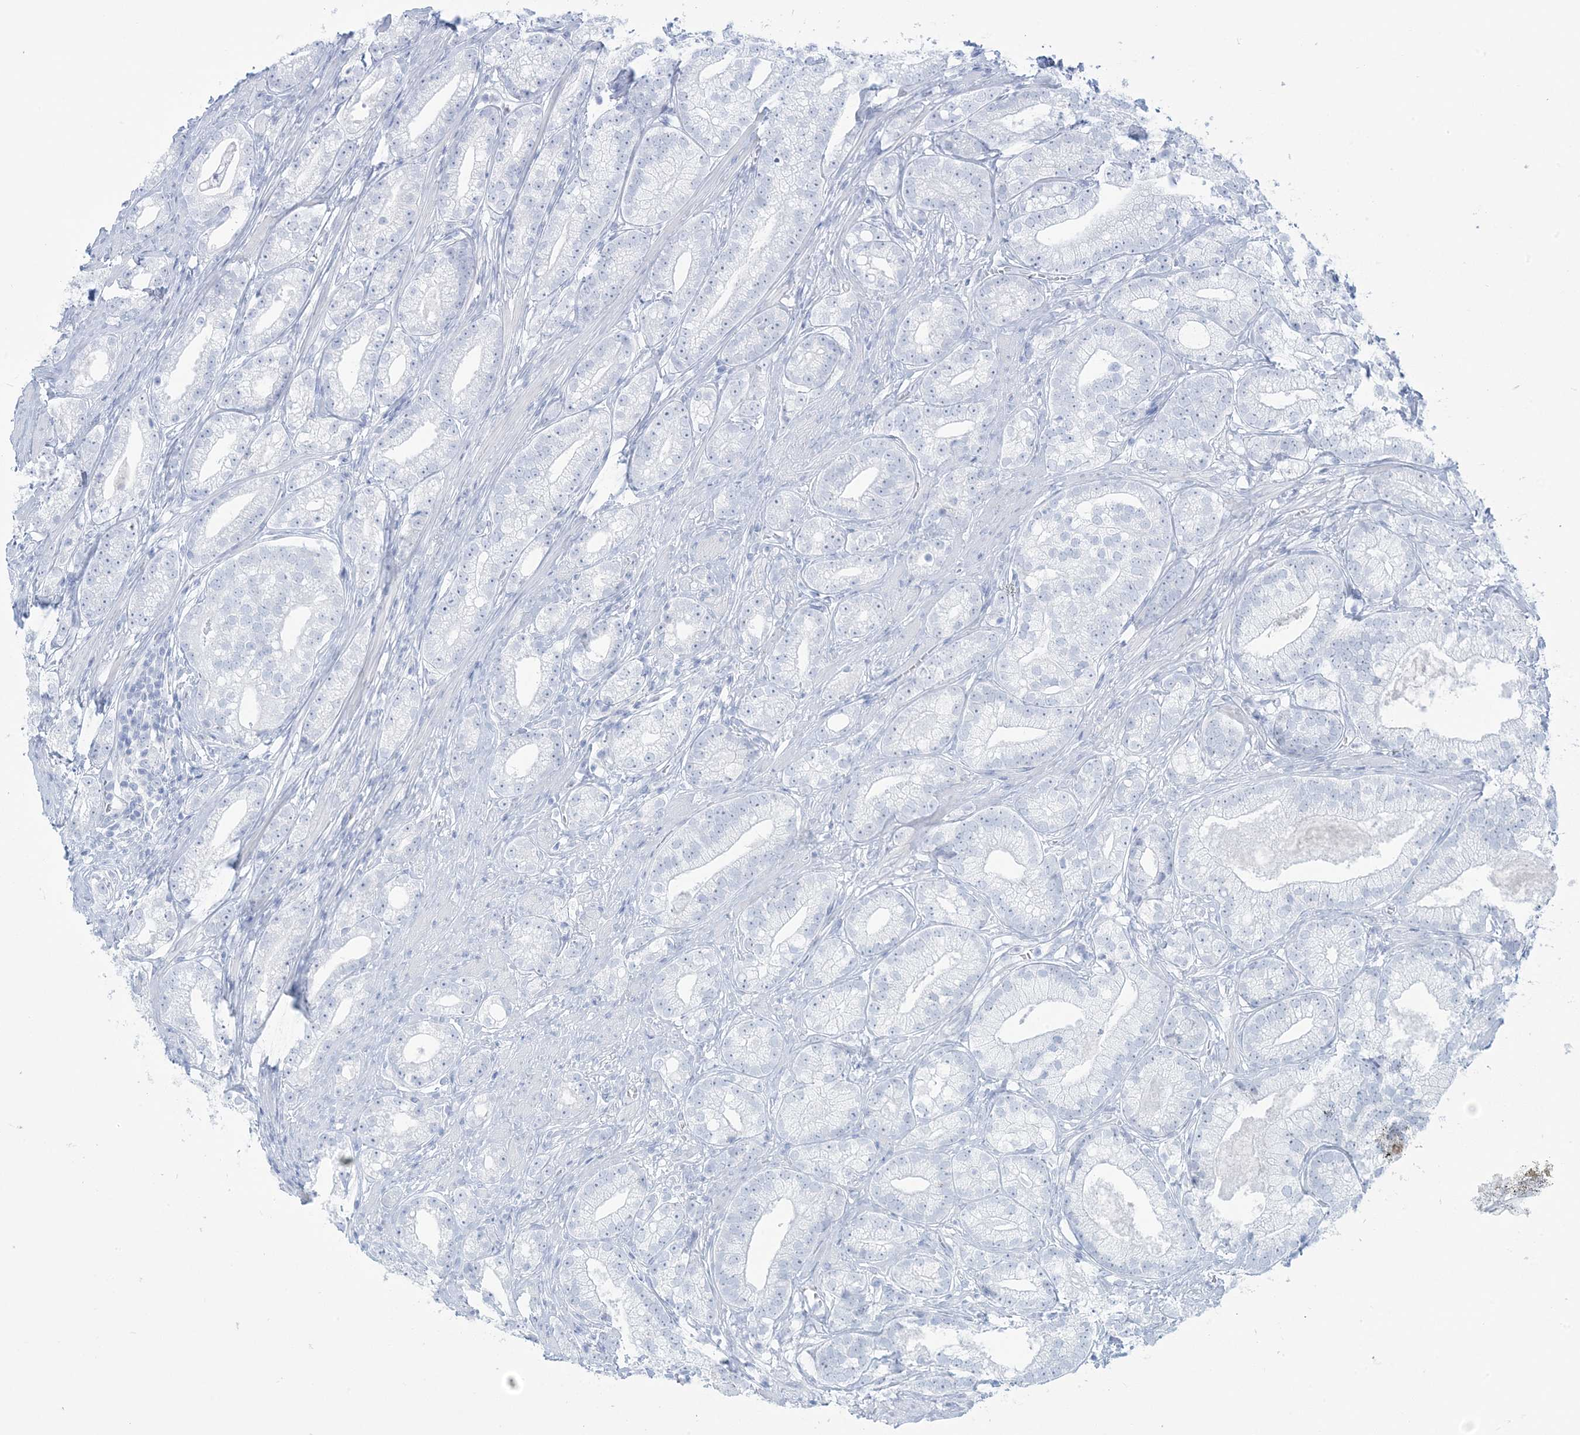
{"staining": {"intensity": "negative", "quantity": "none", "location": "none"}, "tissue": "prostate cancer", "cell_type": "Tumor cells", "image_type": "cancer", "snomed": [{"axis": "morphology", "description": "Adenocarcinoma, High grade"}, {"axis": "topography", "description": "Prostate"}], "caption": "Tumor cells show no significant positivity in prostate adenocarcinoma (high-grade).", "gene": "AGXT", "patient": {"sex": "male", "age": 69}}